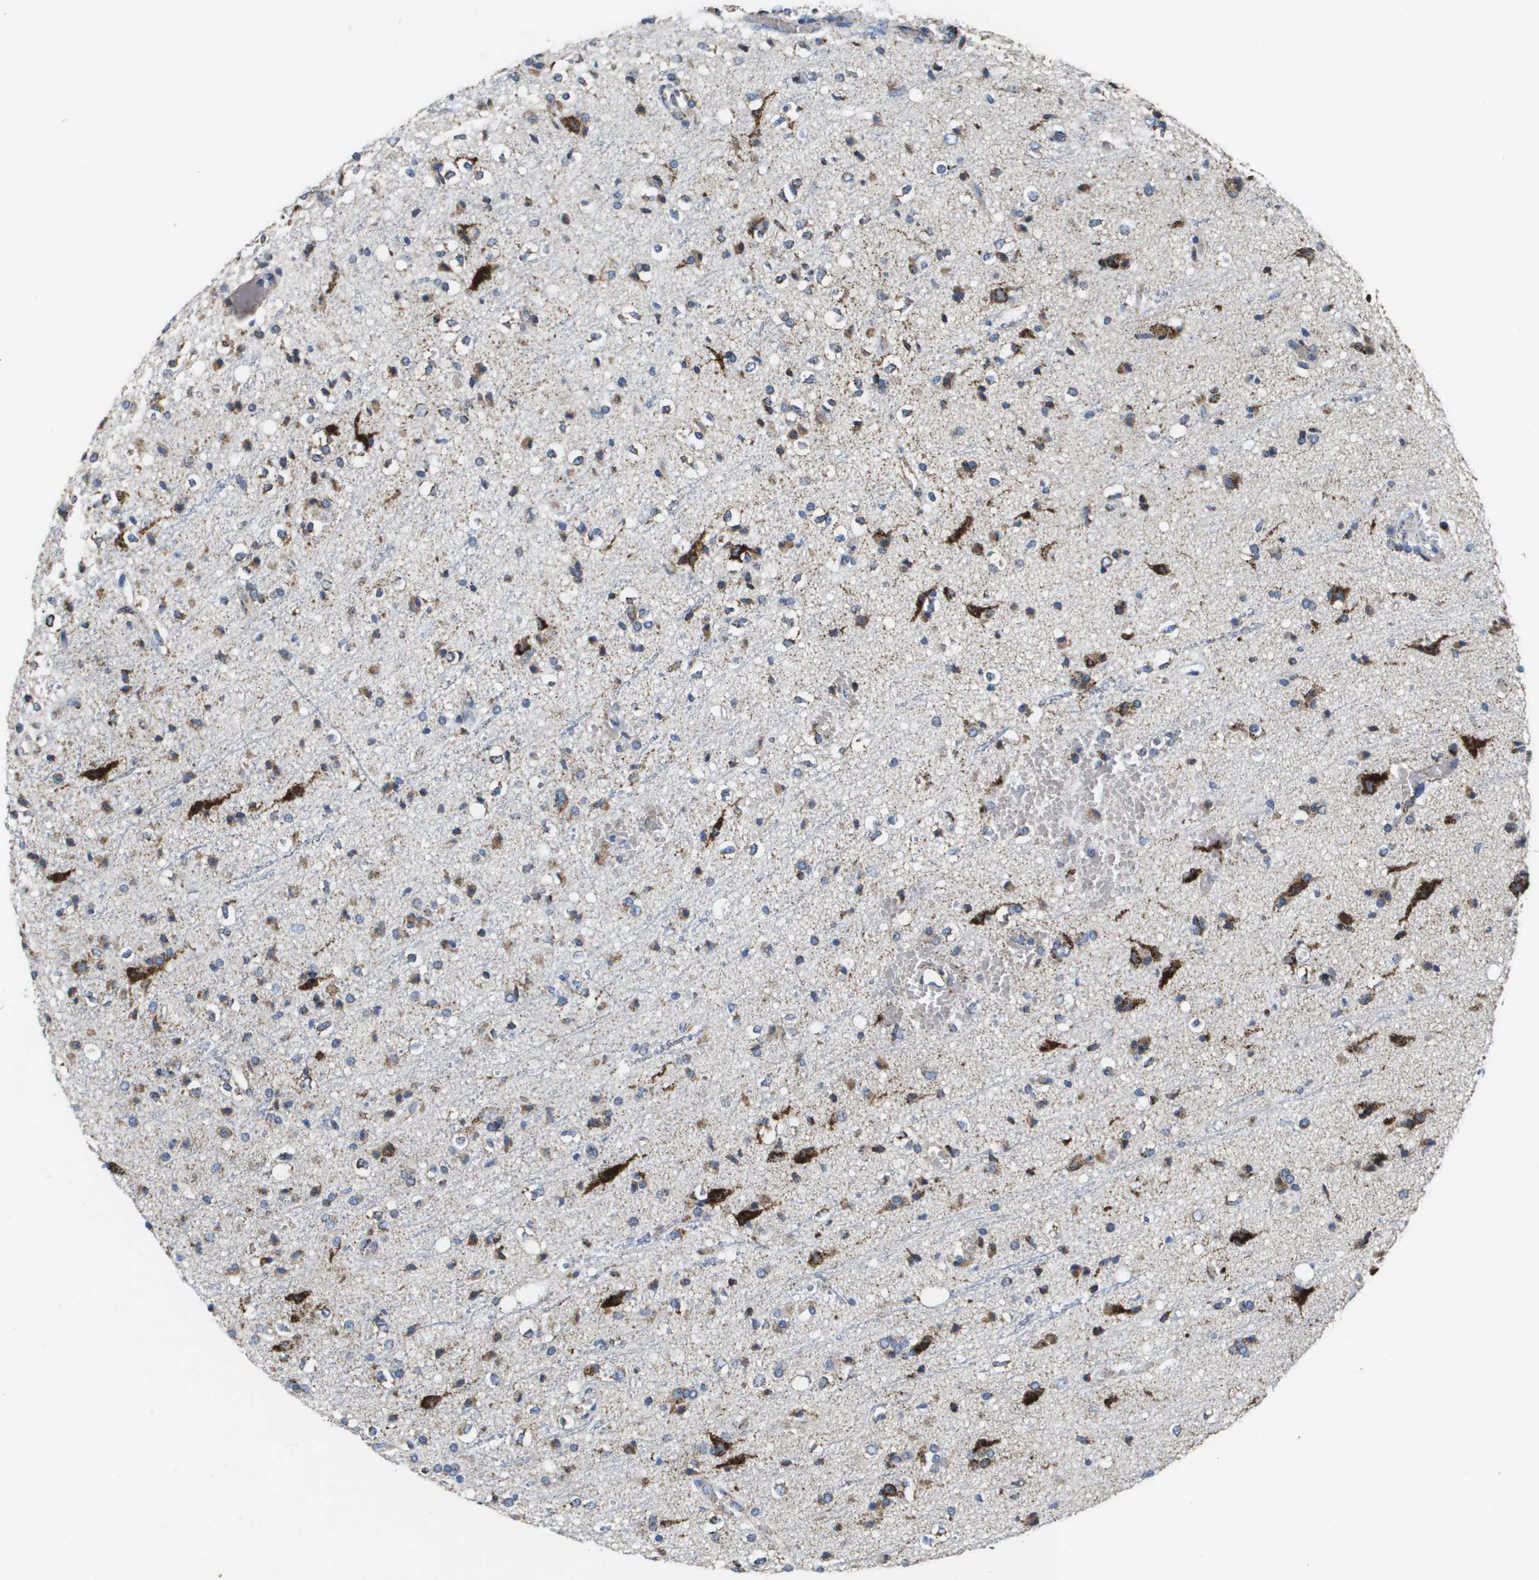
{"staining": {"intensity": "moderate", "quantity": "<25%", "location": "cytoplasmic/membranous"}, "tissue": "glioma", "cell_type": "Tumor cells", "image_type": "cancer", "snomed": [{"axis": "morphology", "description": "Glioma, malignant, High grade"}, {"axis": "topography", "description": "Brain"}], "caption": "The image shows a brown stain indicating the presence of a protein in the cytoplasmic/membranous of tumor cells in glioma.", "gene": "ATP5F1B", "patient": {"sex": "male", "age": 47}}